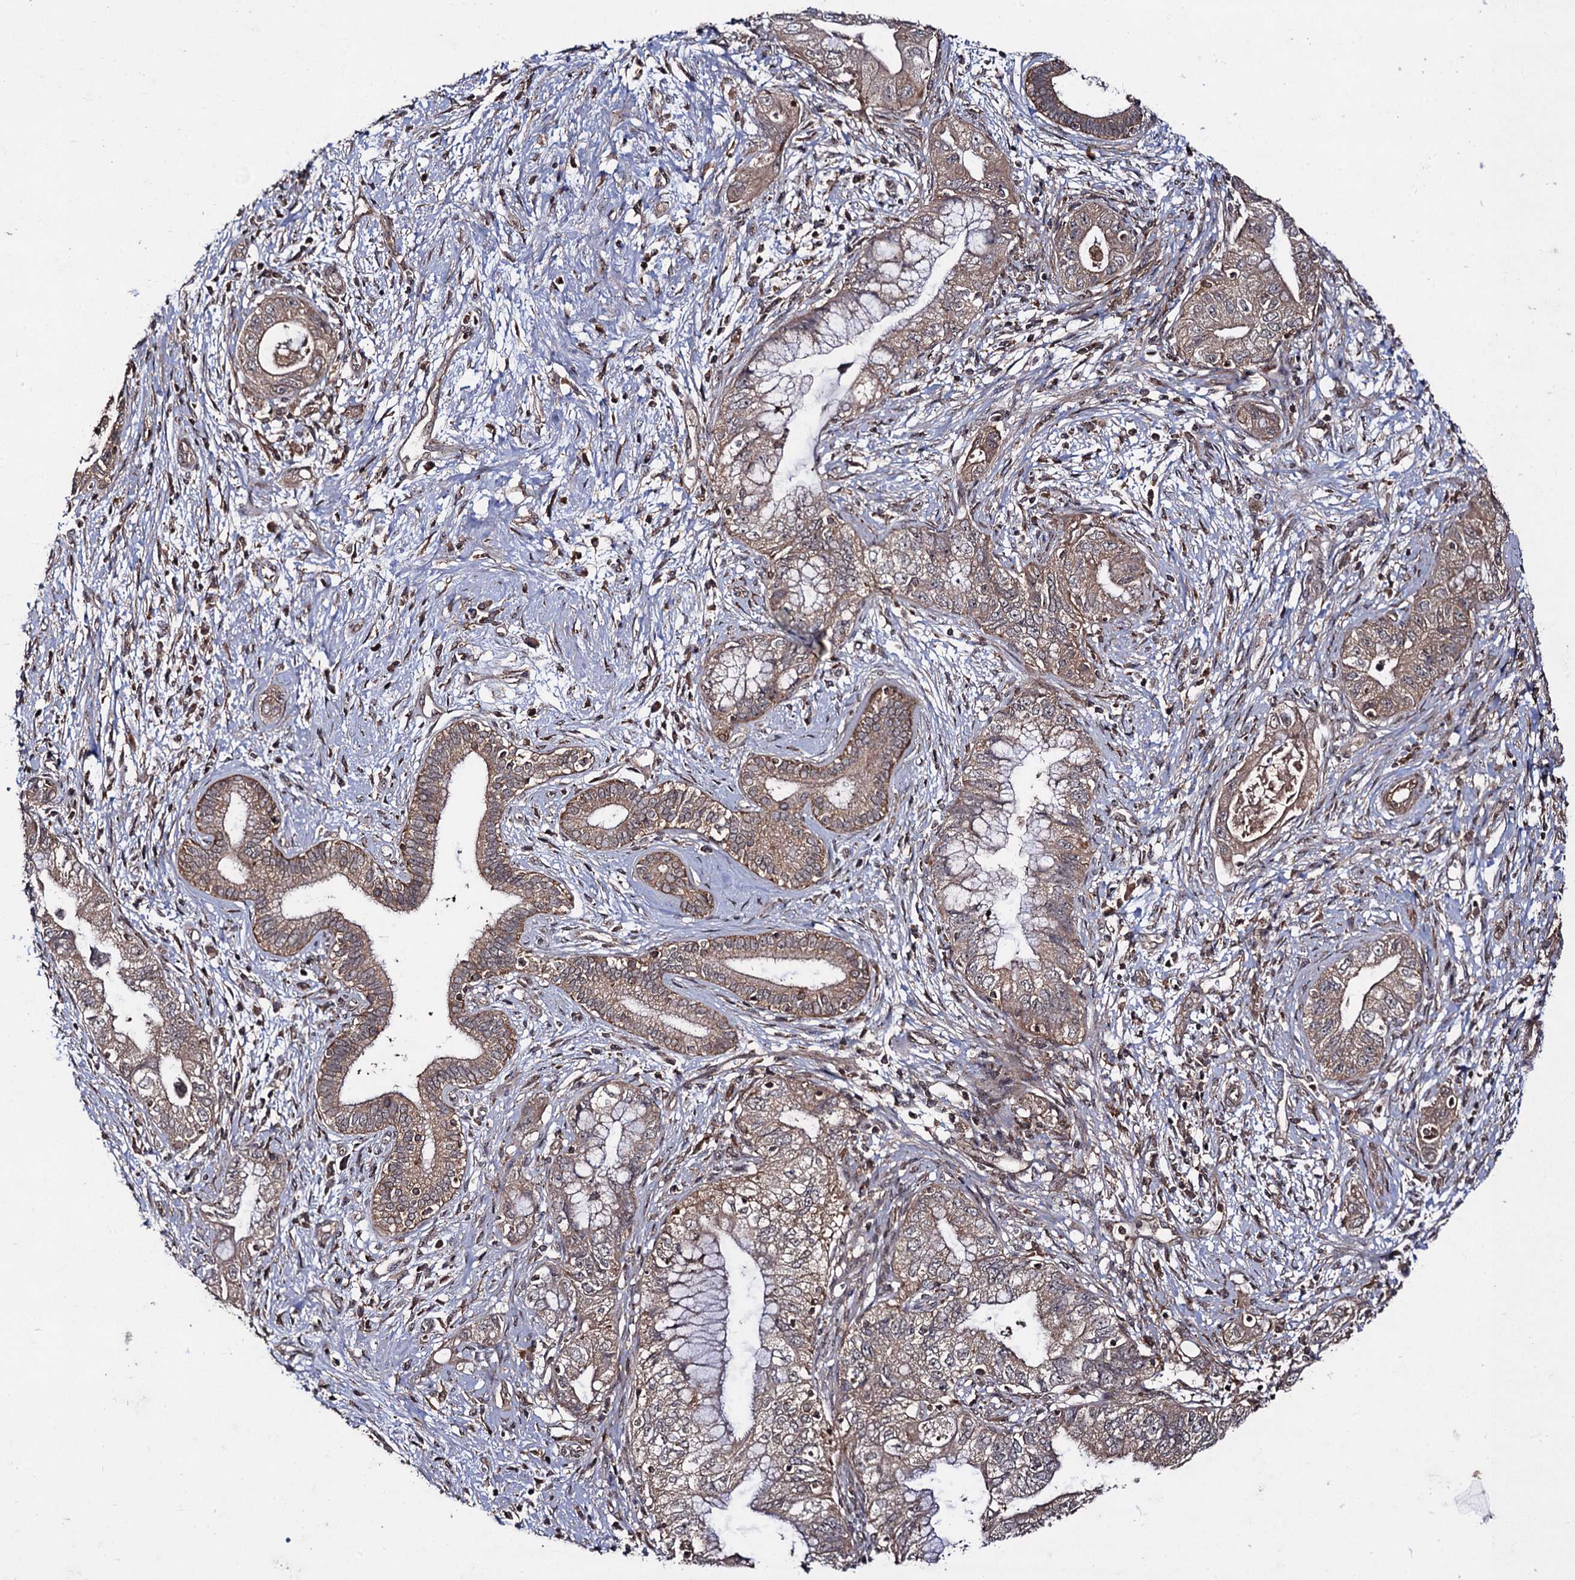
{"staining": {"intensity": "moderate", "quantity": ">75%", "location": "cytoplasmic/membranous"}, "tissue": "pancreatic cancer", "cell_type": "Tumor cells", "image_type": "cancer", "snomed": [{"axis": "morphology", "description": "Adenocarcinoma, NOS"}, {"axis": "topography", "description": "Pancreas"}], "caption": "Pancreatic adenocarcinoma was stained to show a protein in brown. There is medium levels of moderate cytoplasmic/membranous expression in approximately >75% of tumor cells. The staining was performed using DAB to visualize the protein expression in brown, while the nuclei were stained in blue with hematoxylin (Magnification: 20x).", "gene": "KXD1", "patient": {"sex": "female", "age": 73}}